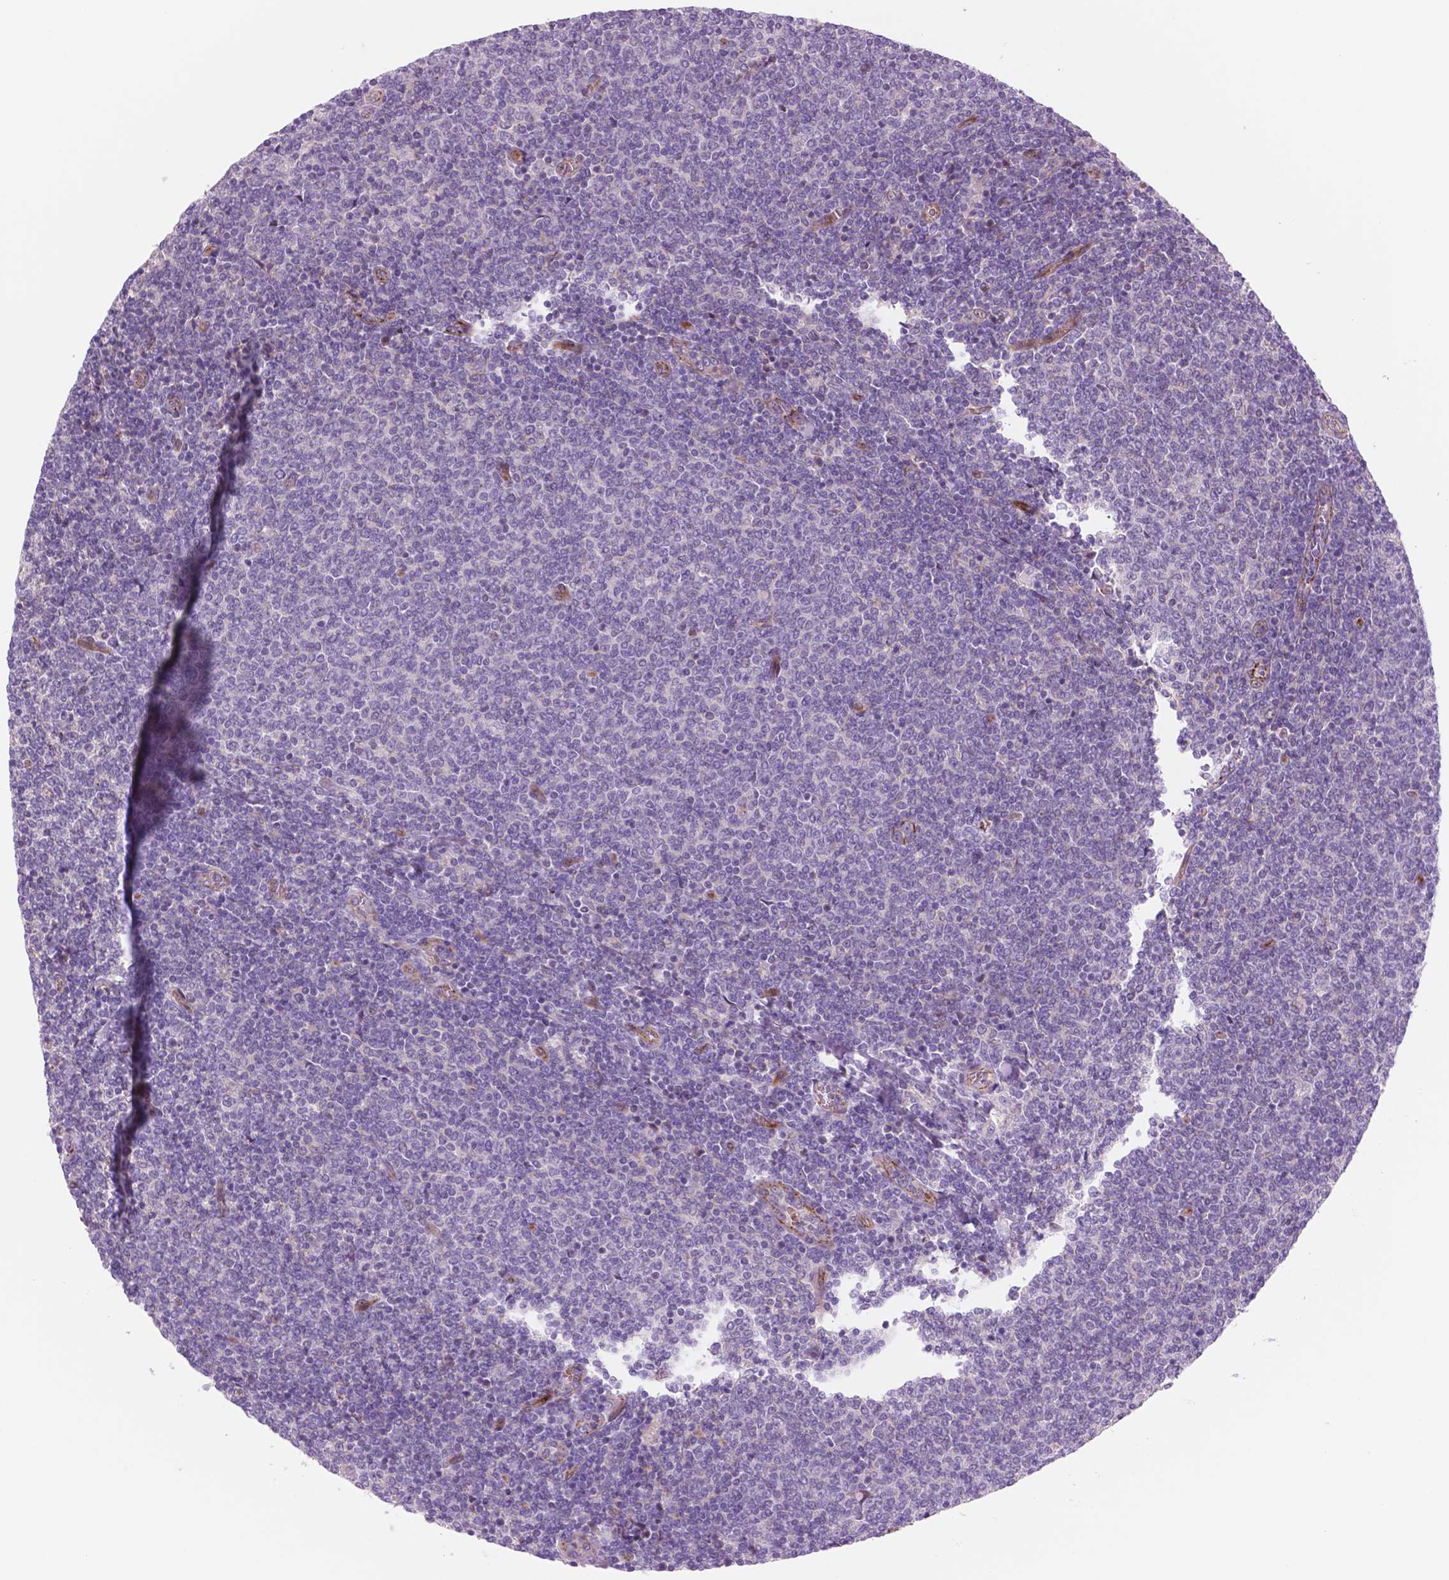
{"staining": {"intensity": "negative", "quantity": "none", "location": "none"}, "tissue": "lymphoma", "cell_type": "Tumor cells", "image_type": "cancer", "snomed": [{"axis": "morphology", "description": "Malignant lymphoma, non-Hodgkin's type, Low grade"}, {"axis": "topography", "description": "Lymph node"}], "caption": "Lymphoma was stained to show a protein in brown. There is no significant positivity in tumor cells.", "gene": "RND3", "patient": {"sex": "male", "age": 52}}